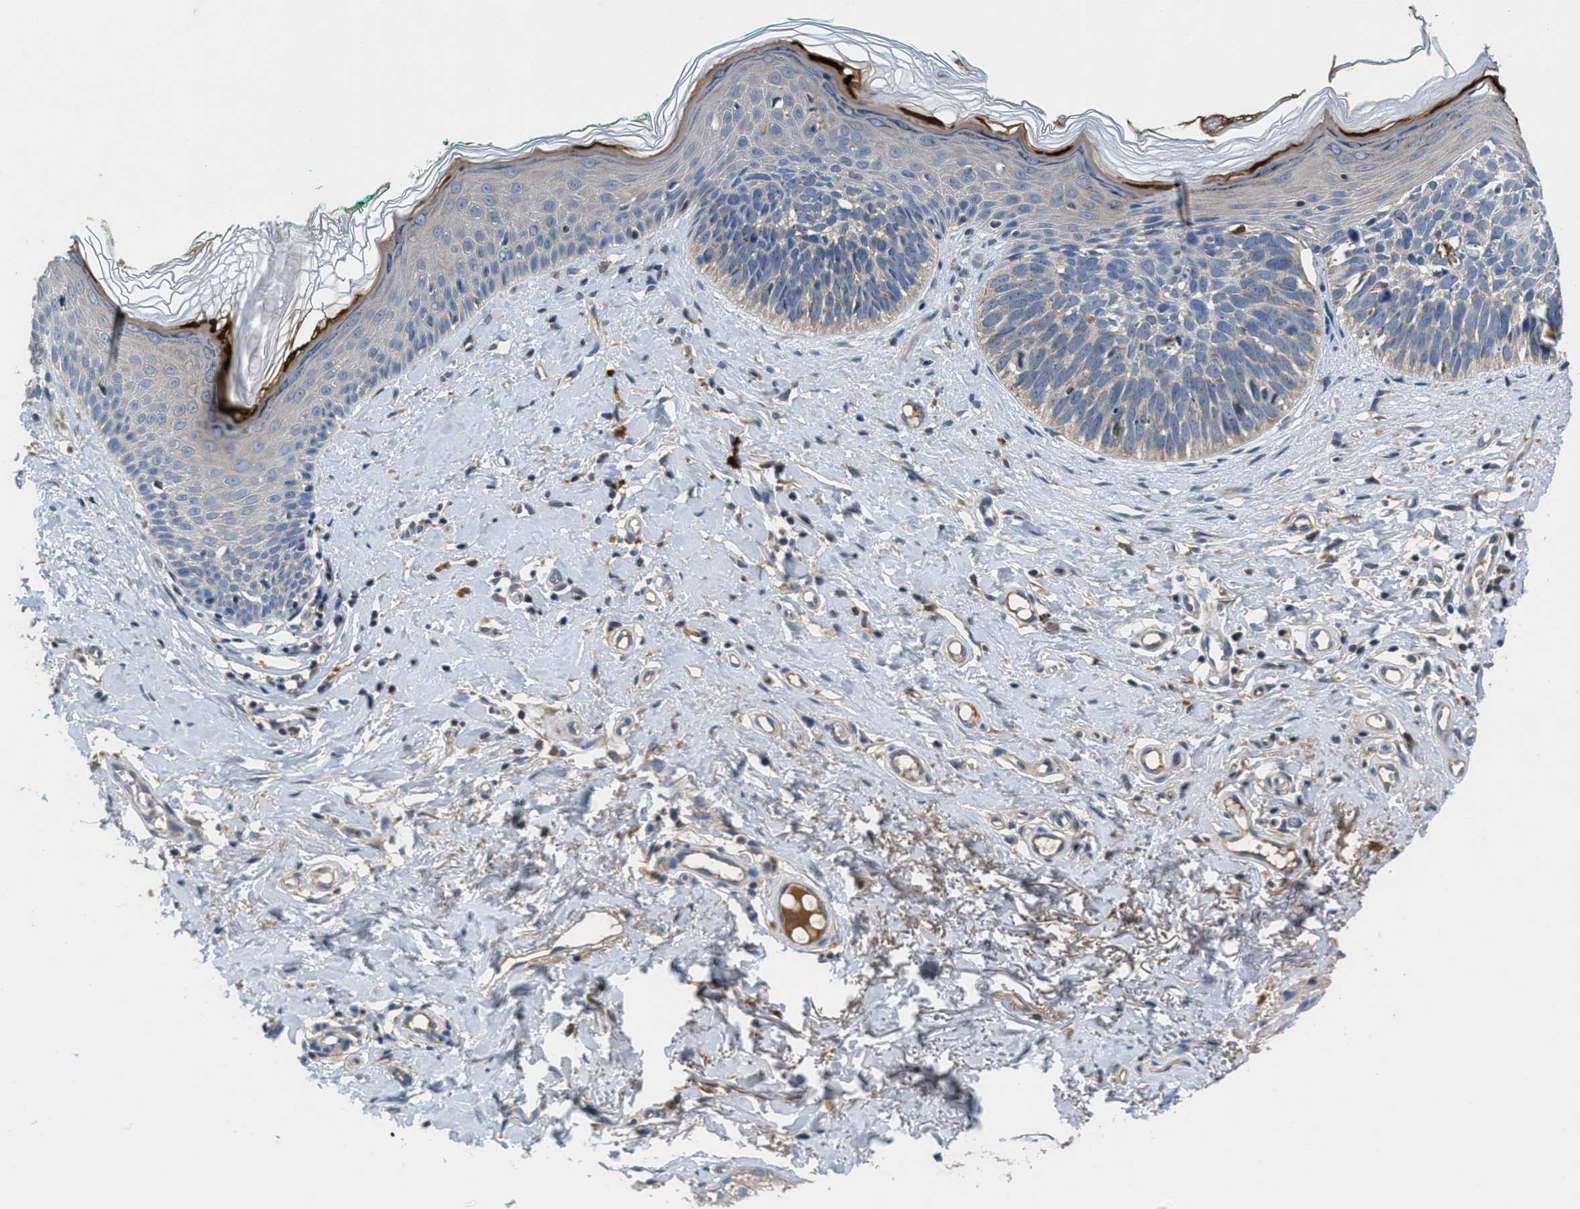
{"staining": {"intensity": "negative", "quantity": "none", "location": "none"}, "tissue": "skin cancer", "cell_type": "Tumor cells", "image_type": "cancer", "snomed": [{"axis": "morphology", "description": "Basal cell carcinoma"}, {"axis": "topography", "description": "Skin"}], "caption": "Immunohistochemistry image of neoplastic tissue: skin basal cell carcinoma stained with DAB (3,3'-diaminobenzidine) reveals no significant protein staining in tumor cells. (DAB (3,3'-diaminobenzidine) immunohistochemistry (IHC), high magnification).", "gene": "GALK1", "patient": {"sex": "male", "age": 48}}